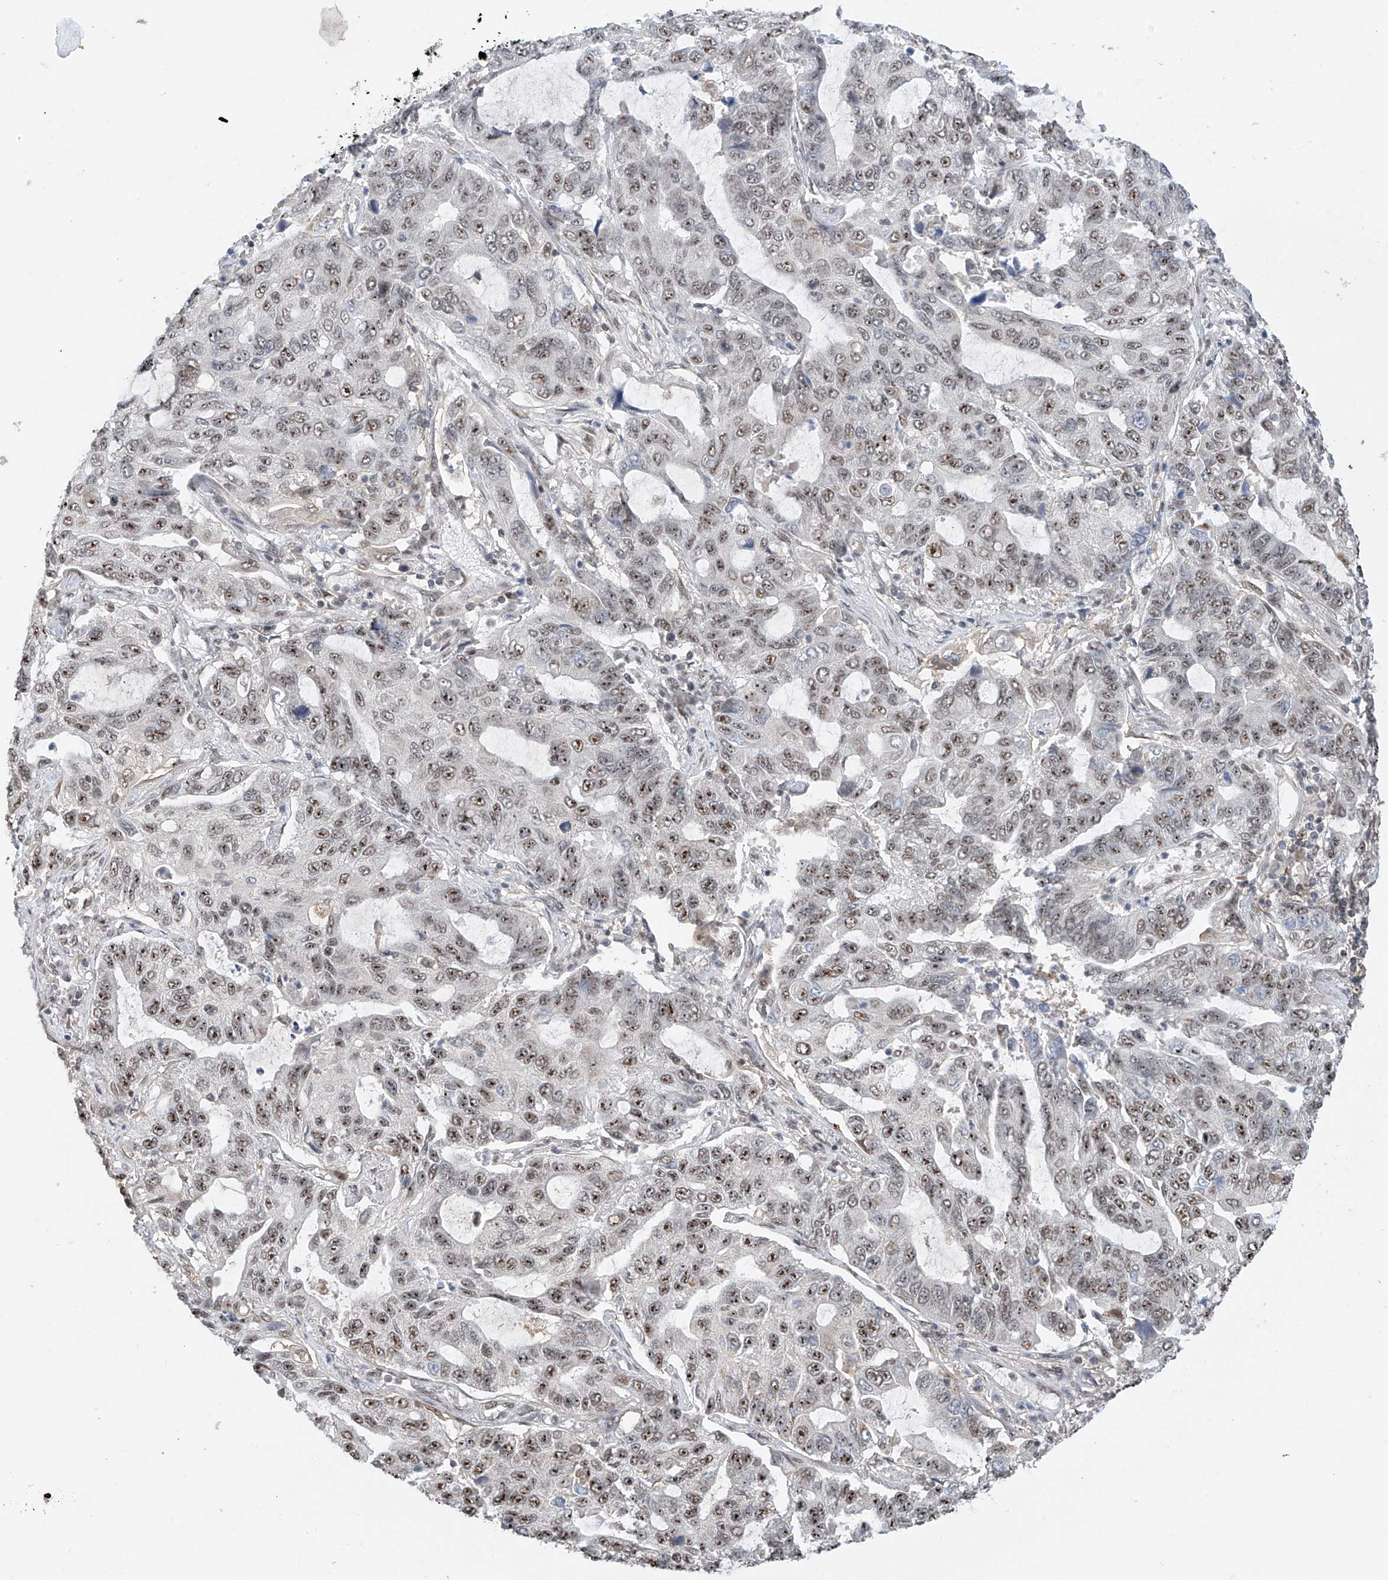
{"staining": {"intensity": "moderate", "quantity": ">75%", "location": "nuclear"}, "tissue": "lung cancer", "cell_type": "Tumor cells", "image_type": "cancer", "snomed": [{"axis": "morphology", "description": "Adenocarcinoma, NOS"}, {"axis": "topography", "description": "Lung"}], "caption": "Adenocarcinoma (lung) stained for a protein reveals moderate nuclear positivity in tumor cells.", "gene": "C1orf131", "patient": {"sex": "male", "age": 64}}